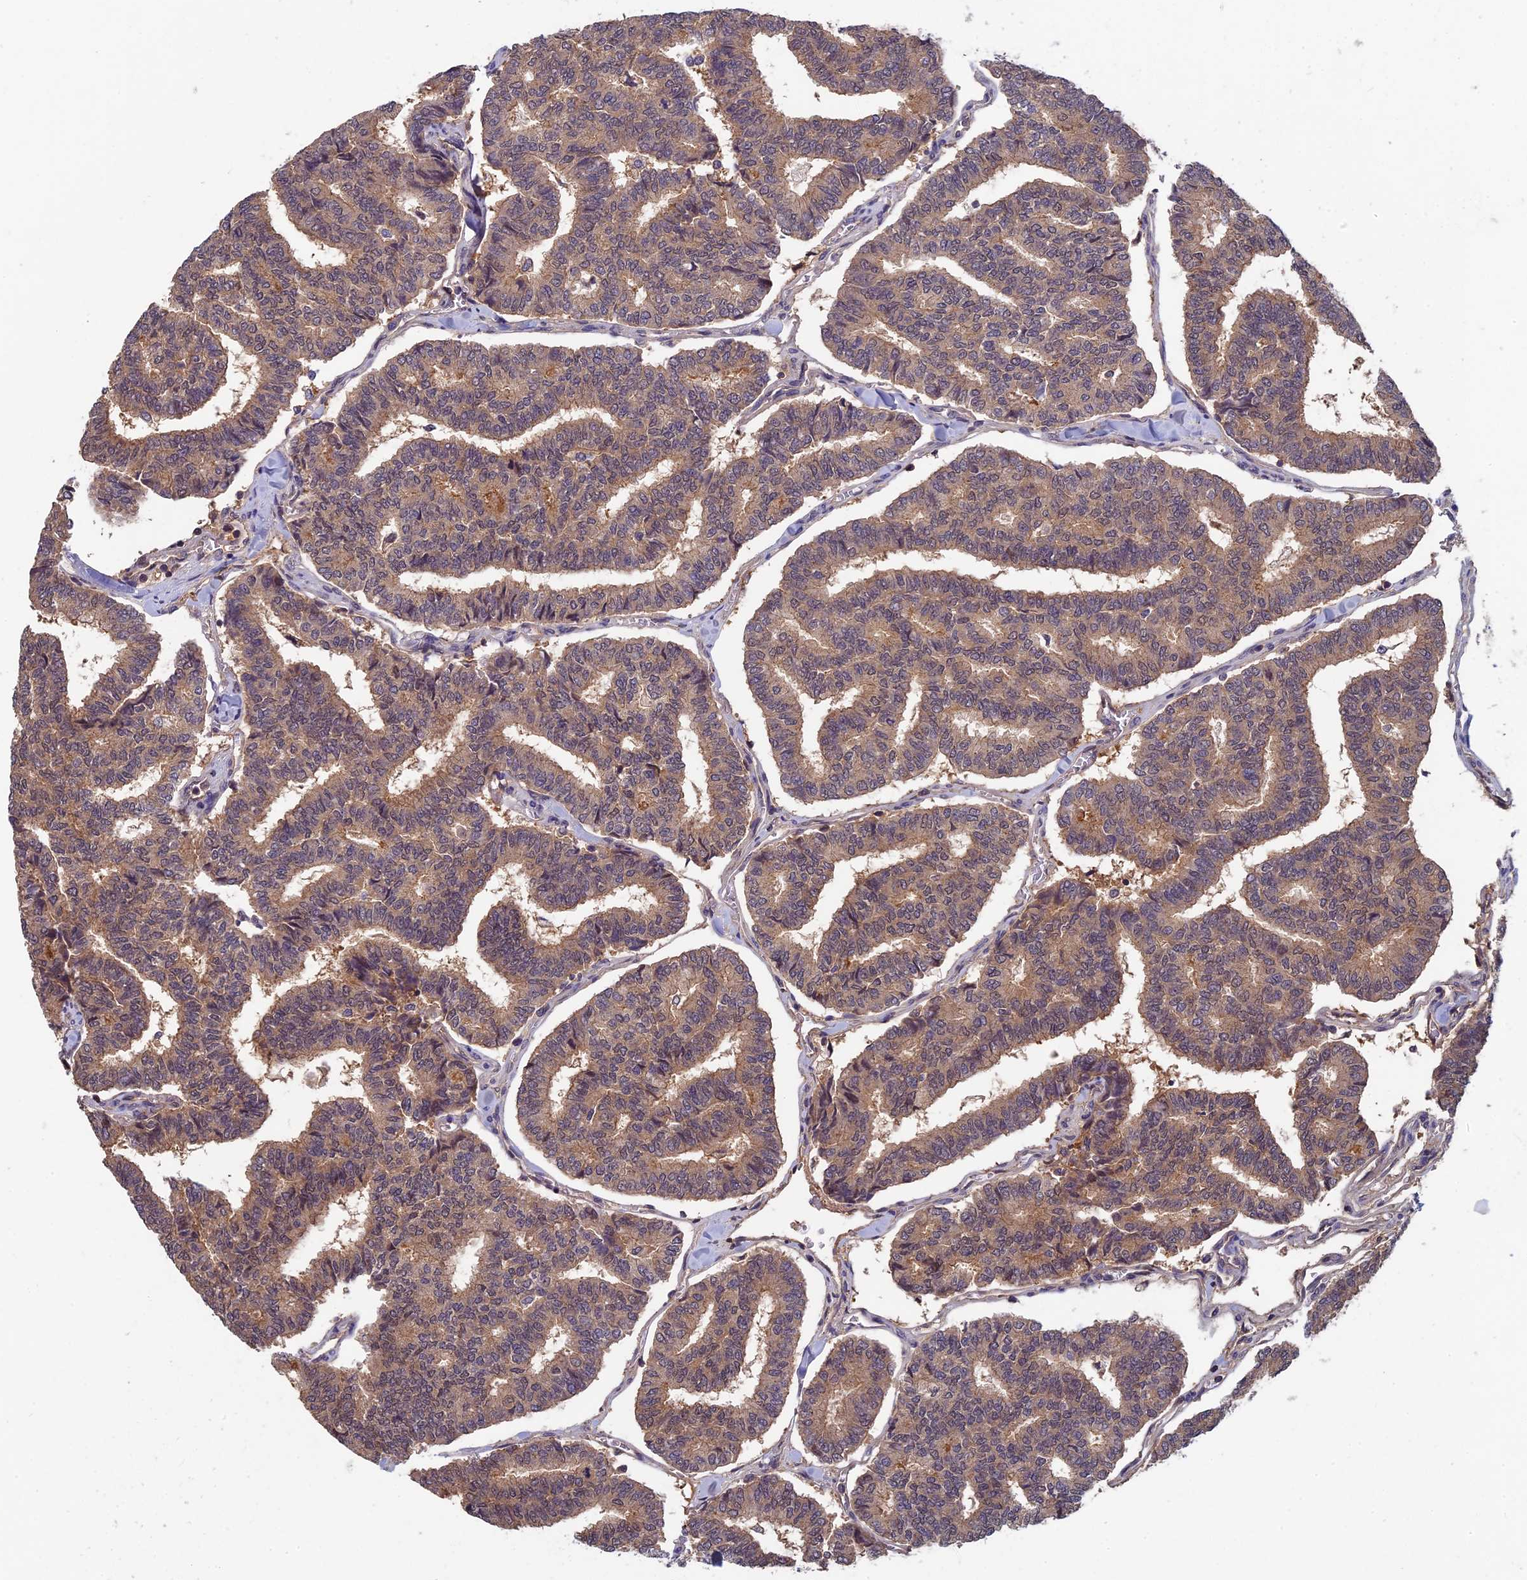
{"staining": {"intensity": "moderate", "quantity": ">75%", "location": "cytoplasmic/membranous"}, "tissue": "thyroid cancer", "cell_type": "Tumor cells", "image_type": "cancer", "snomed": [{"axis": "morphology", "description": "Papillary adenocarcinoma, NOS"}, {"axis": "topography", "description": "Thyroid gland"}], "caption": "Tumor cells exhibit medium levels of moderate cytoplasmic/membranous positivity in about >75% of cells in thyroid cancer (papillary adenocarcinoma). (DAB = brown stain, brightfield microscopy at high magnification).", "gene": "LCMT1", "patient": {"sex": "female", "age": 35}}